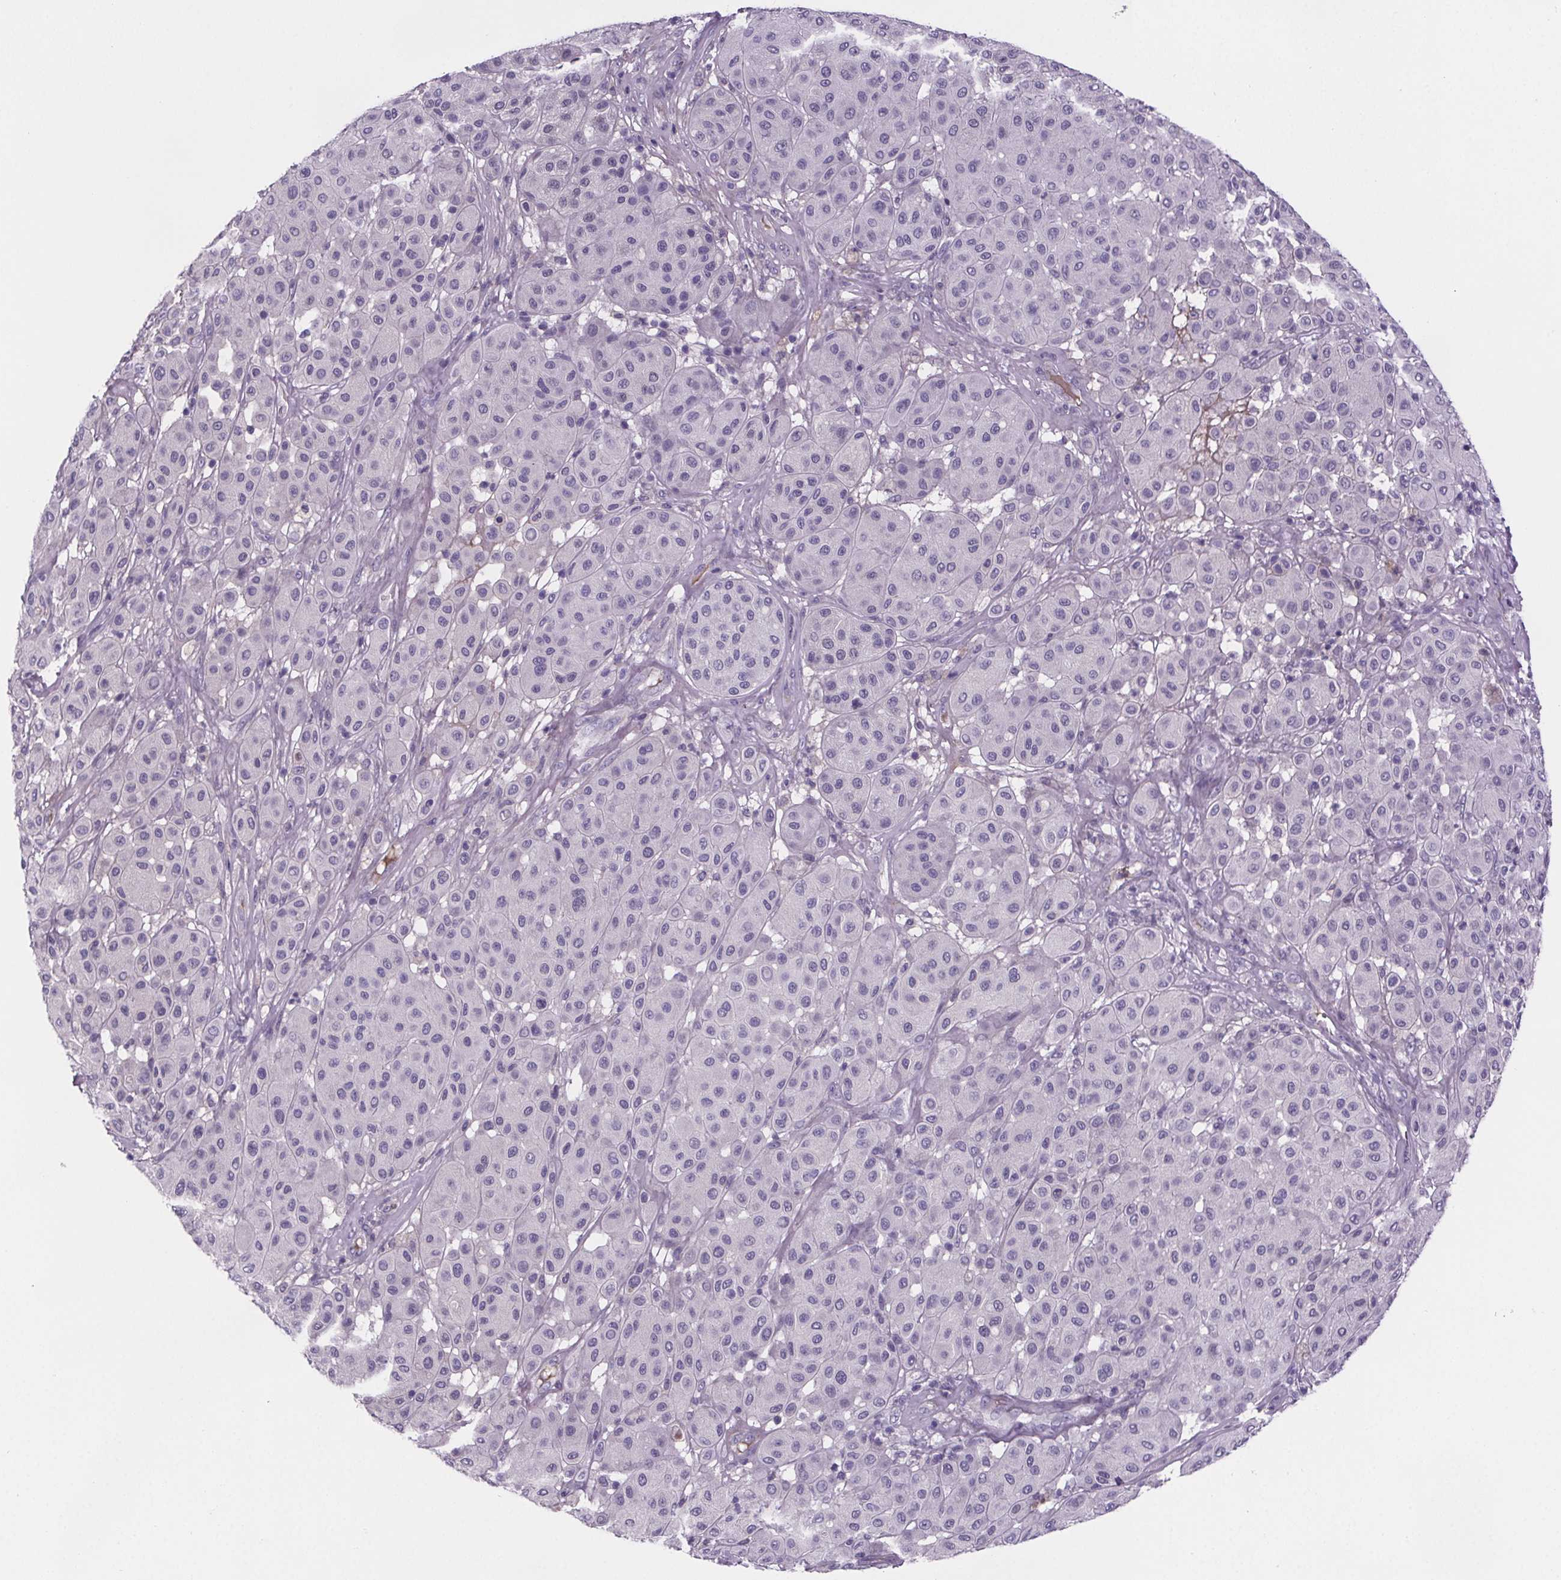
{"staining": {"intensity": "negative", "quantity": "none", "location": "none"}, "tissue": "melanoma", "cell_type": "Tumor cells", "image_type": "cancer", "snomed": [{"axis": "morphology", "description": "Malignant melanoma, Metastatic site"}, {"axis": "topography", "description": "Smooth muscle"}], "caption": "High power microscopy micrograph of an immunohistochemistry (IHC) micrograph of melanoma, revealing no significant positivity in tumor cells. Nuclei are stained in blue.", "gene": "CUBN", "patient": {"sex": "male", "age": 41}}